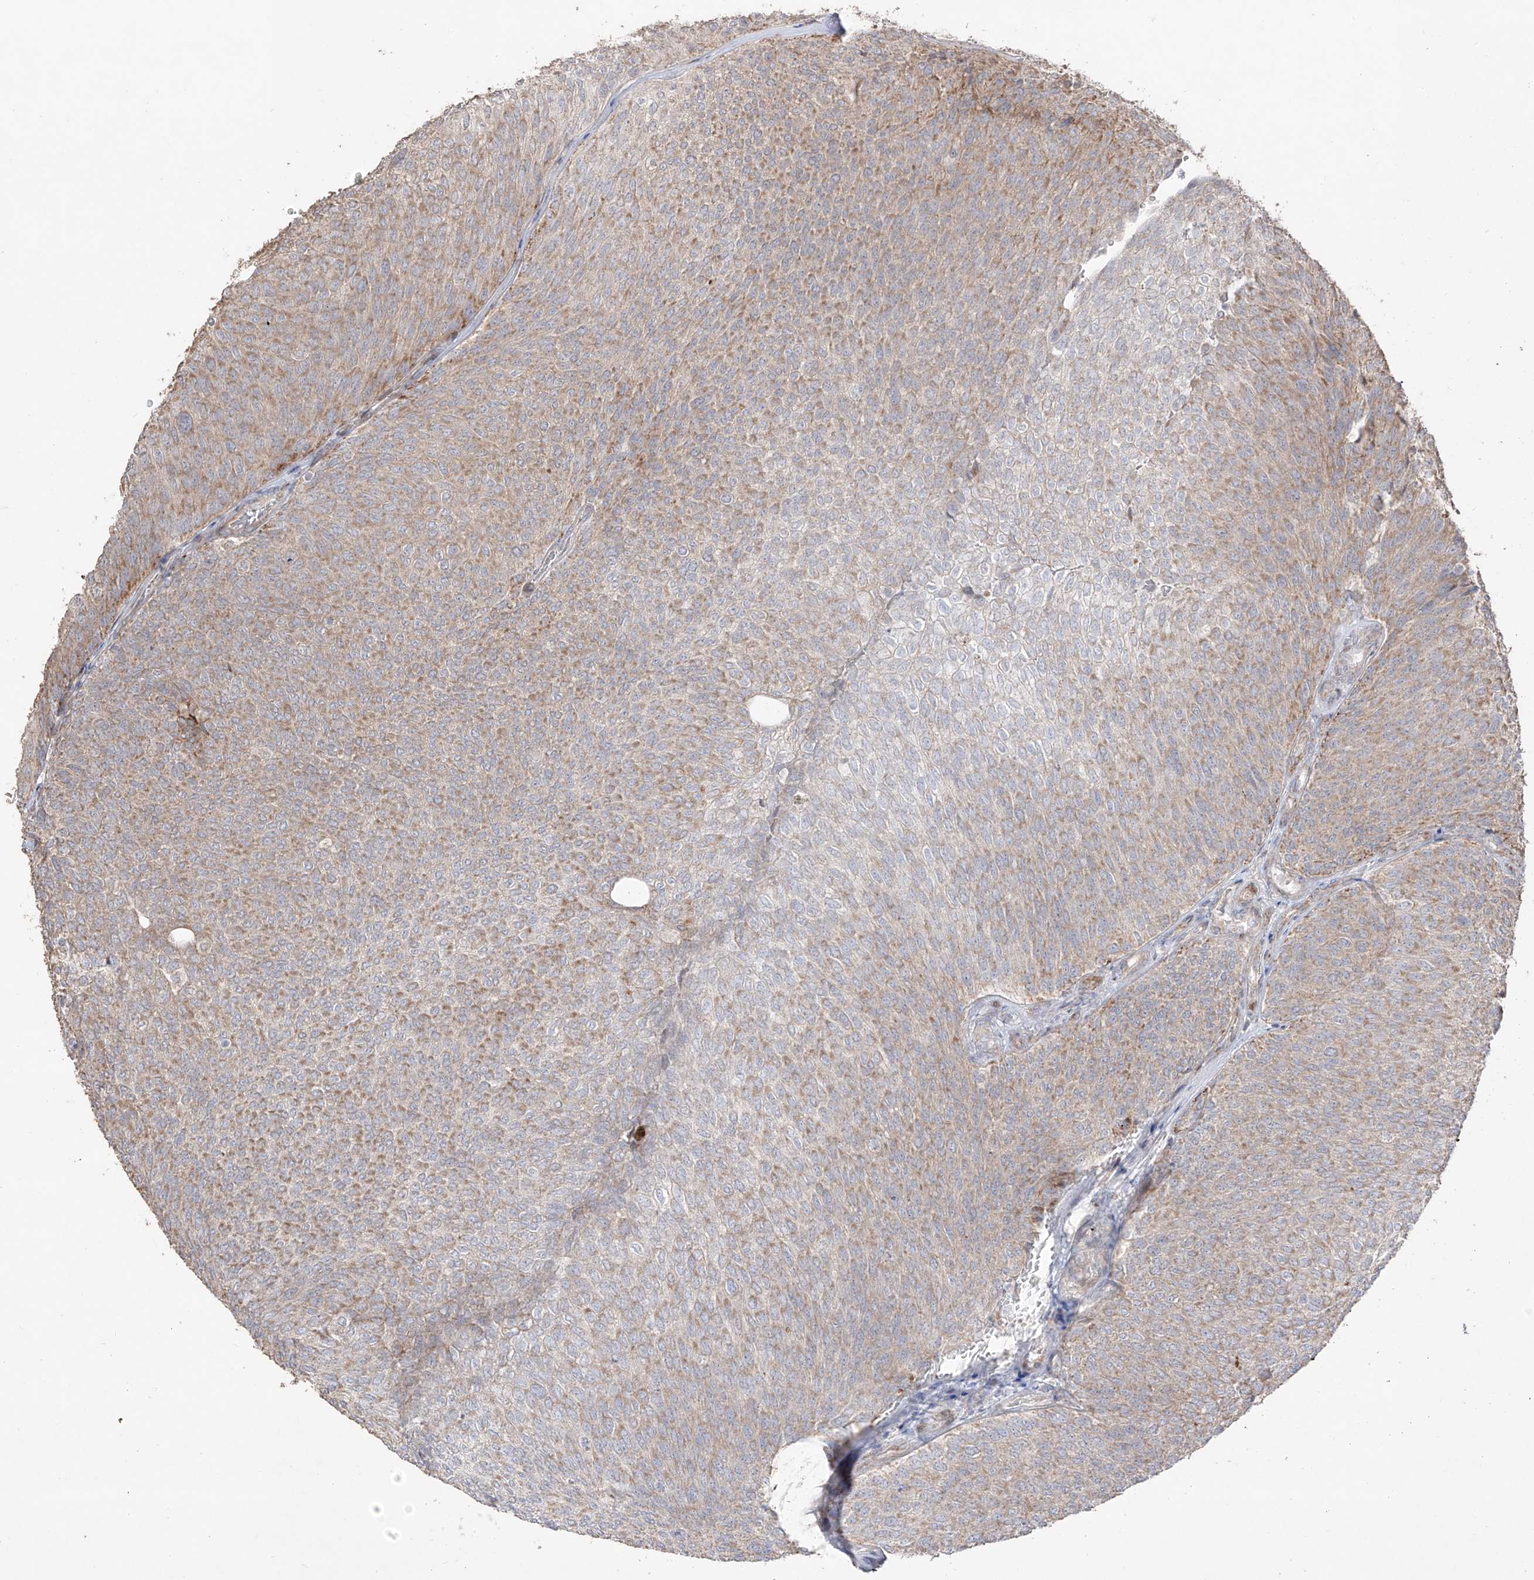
{"staining": {"intensity": "weak", "quantity": ">75%", "location": "cytoplasmic/membranous"}, "tissue": "urothelial cancer", "cell_type": "Tumor cells", "image_type": "cancer", "snomed": [{"axis": "morphology", "description": "Urothelial carcinoma, Low grade"}, {"axis": "topography", "description": "Urinary bladder"}], "caption": "Approximately >75% of tumor cells in urothelial cancer reveal weak cytoplasmic/membranous protein expression as visualized by brown immunohistochemical staining.", "gene": "YKT6", "patient": {"sex": "female", "age": 79}}